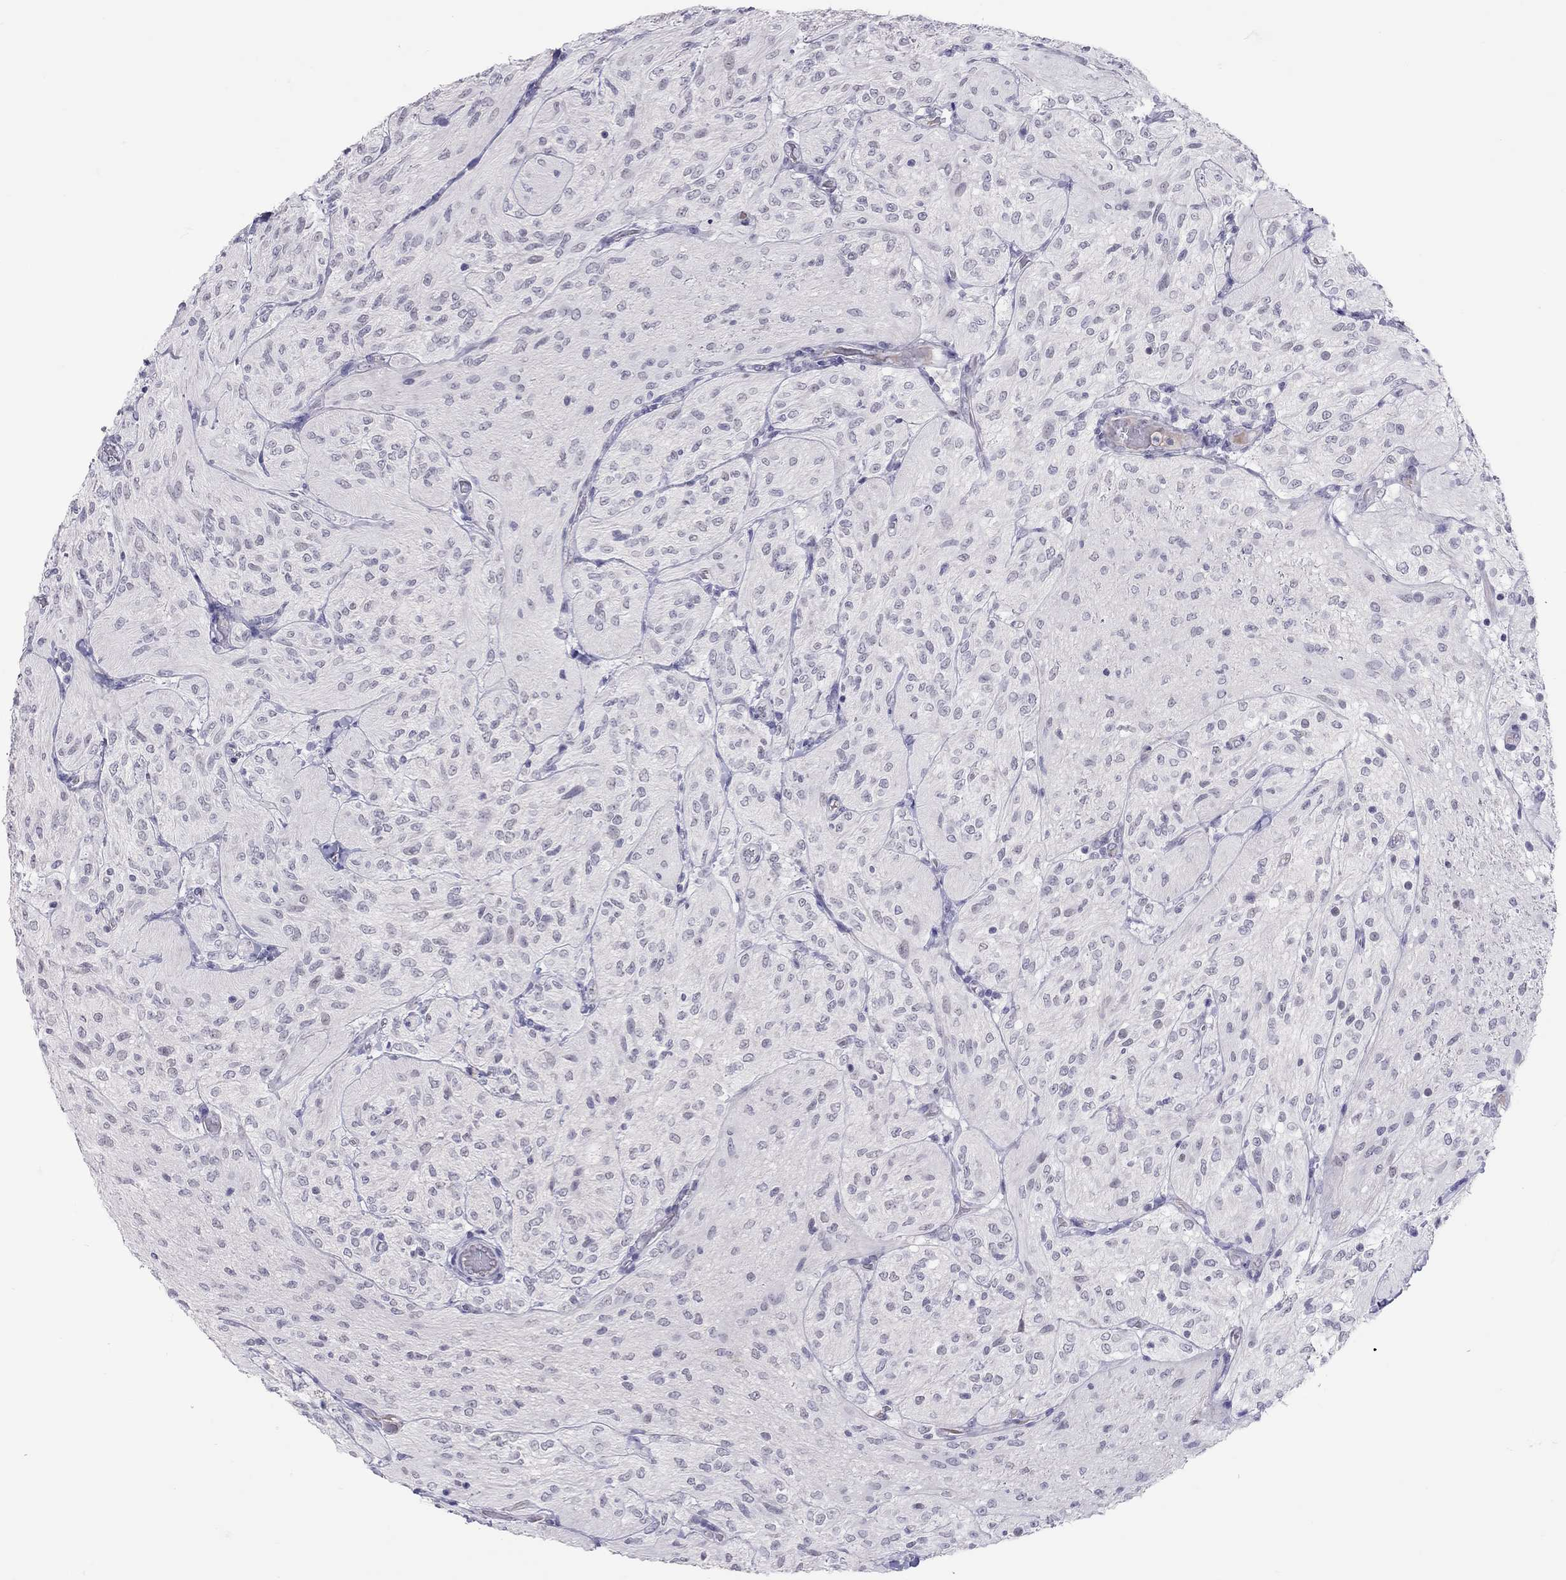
{"staining": {"intensity": "negative", "quantity": "none", "location": "none"}, "tissue": "glioma", "cell_type": "Tumor cells", "image_type": "cancer", "snomed": [{"axis": "morphology", "description": "Glioma, malignant, Low grade"}, {"axis": "topography", "description": "Brain"}], "caption": "Immunohistochemical staining of human glioma displays no significant expression in tumor cells. The staining was performed using DAB to visualize the protein expression in brown, while the nuclei were stained in blue with hematoxylin (Magnification: 20x).", "gene": "JHY", "patient": {"sex": "male", "age": 3}}